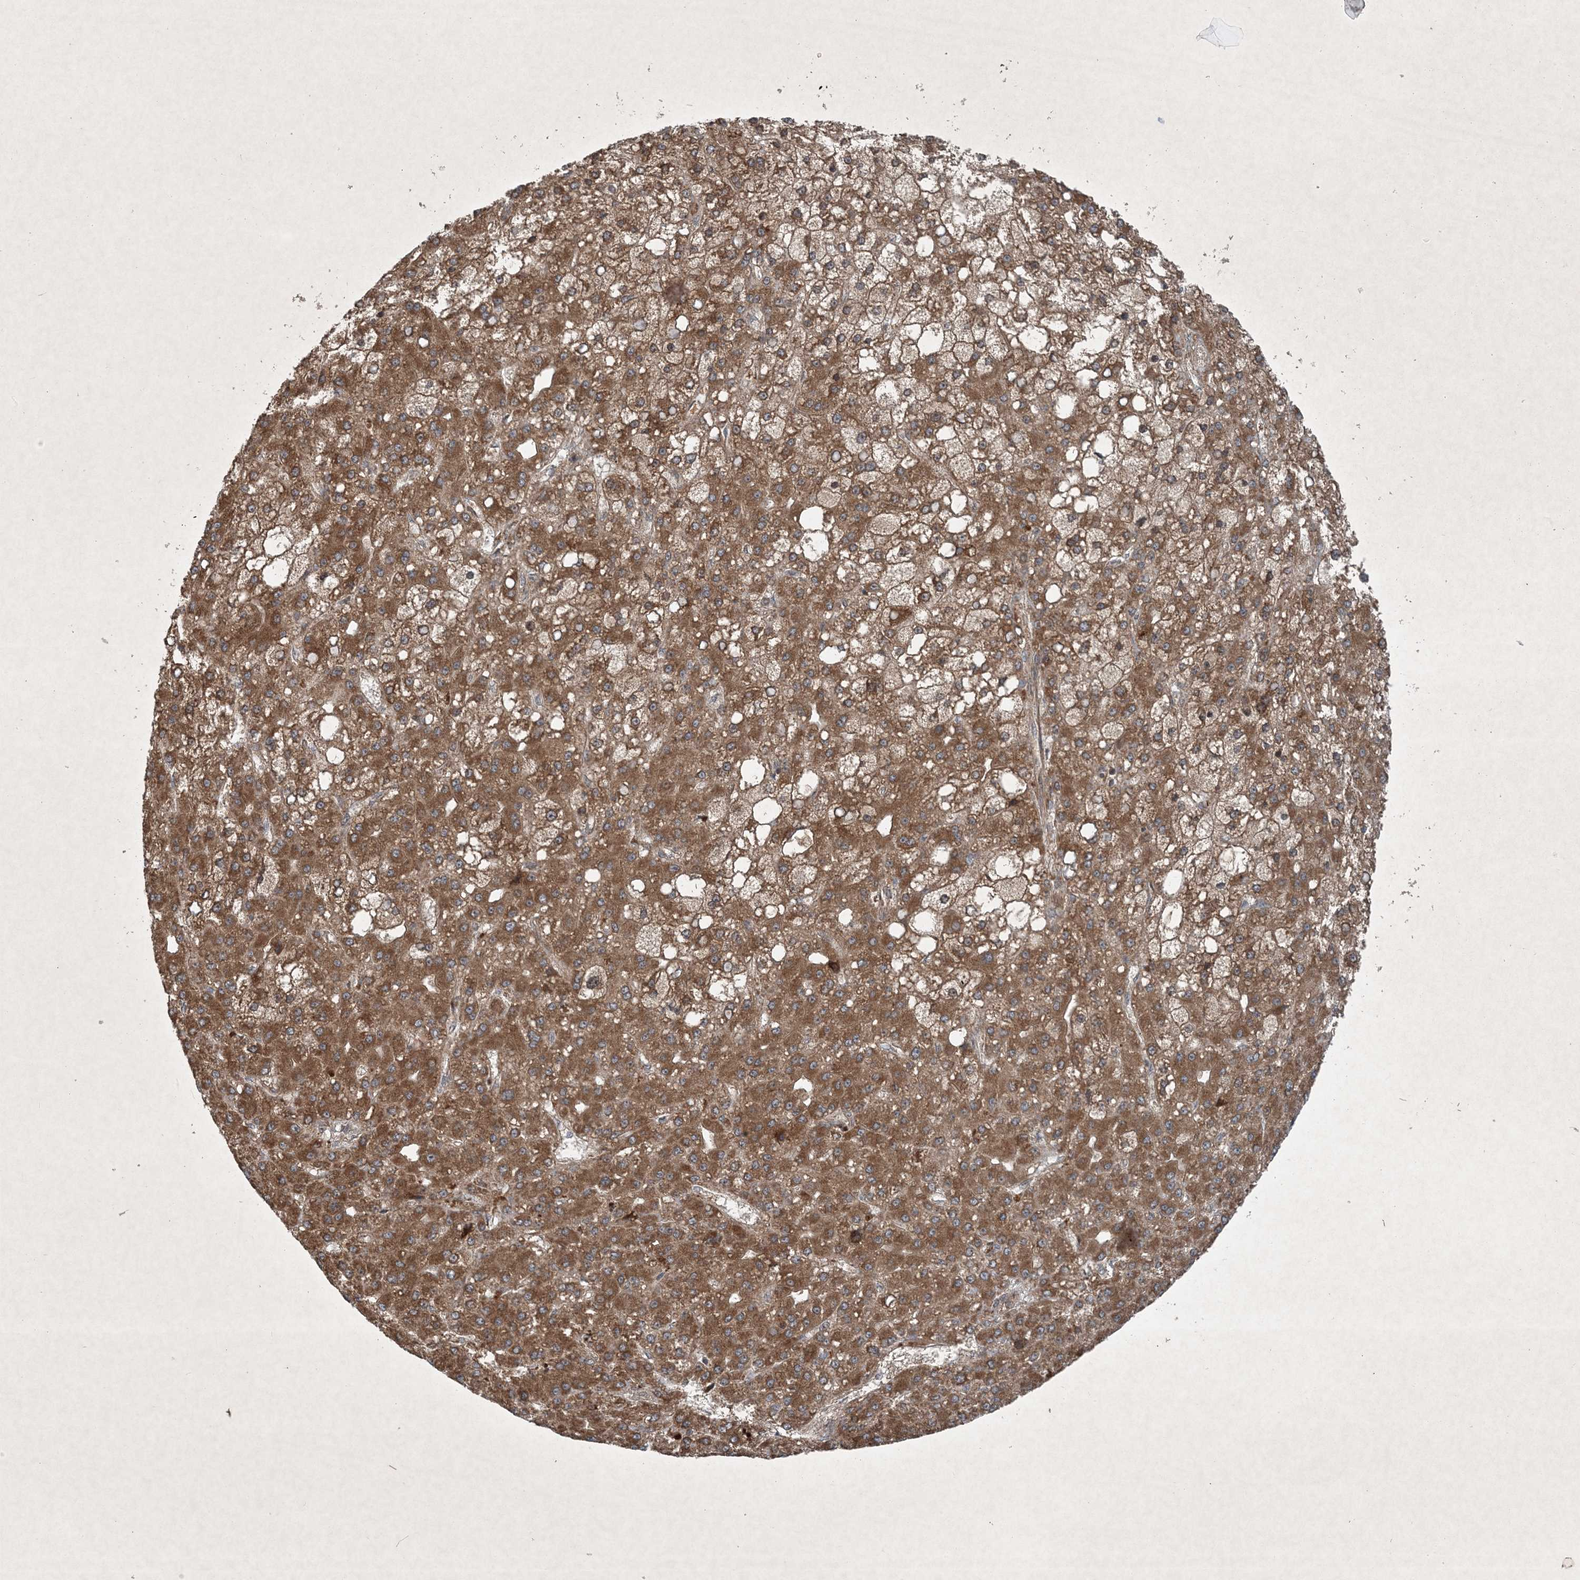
{"staining": {"intensity": "moderate", "quantity": ">75%", "location": "cytoplasmic/membranous"}, "tissue": "liver cancer", "cell_type": "Tumor cells", "image_type": "cancer", "snomed": [{"axis": "morphology", "description": "Carcinoma, Hepatocellular, NOS"}, {"axis": "topography", "description": "Liver"}], "caption": "A brown stain shows moderate cytoplasmic/membranous staining of a protein in hepatocellular carcinoma (liver) tumor cells.", "gene": "GNG5", "patient": {"sex": "male", "age": 67}}